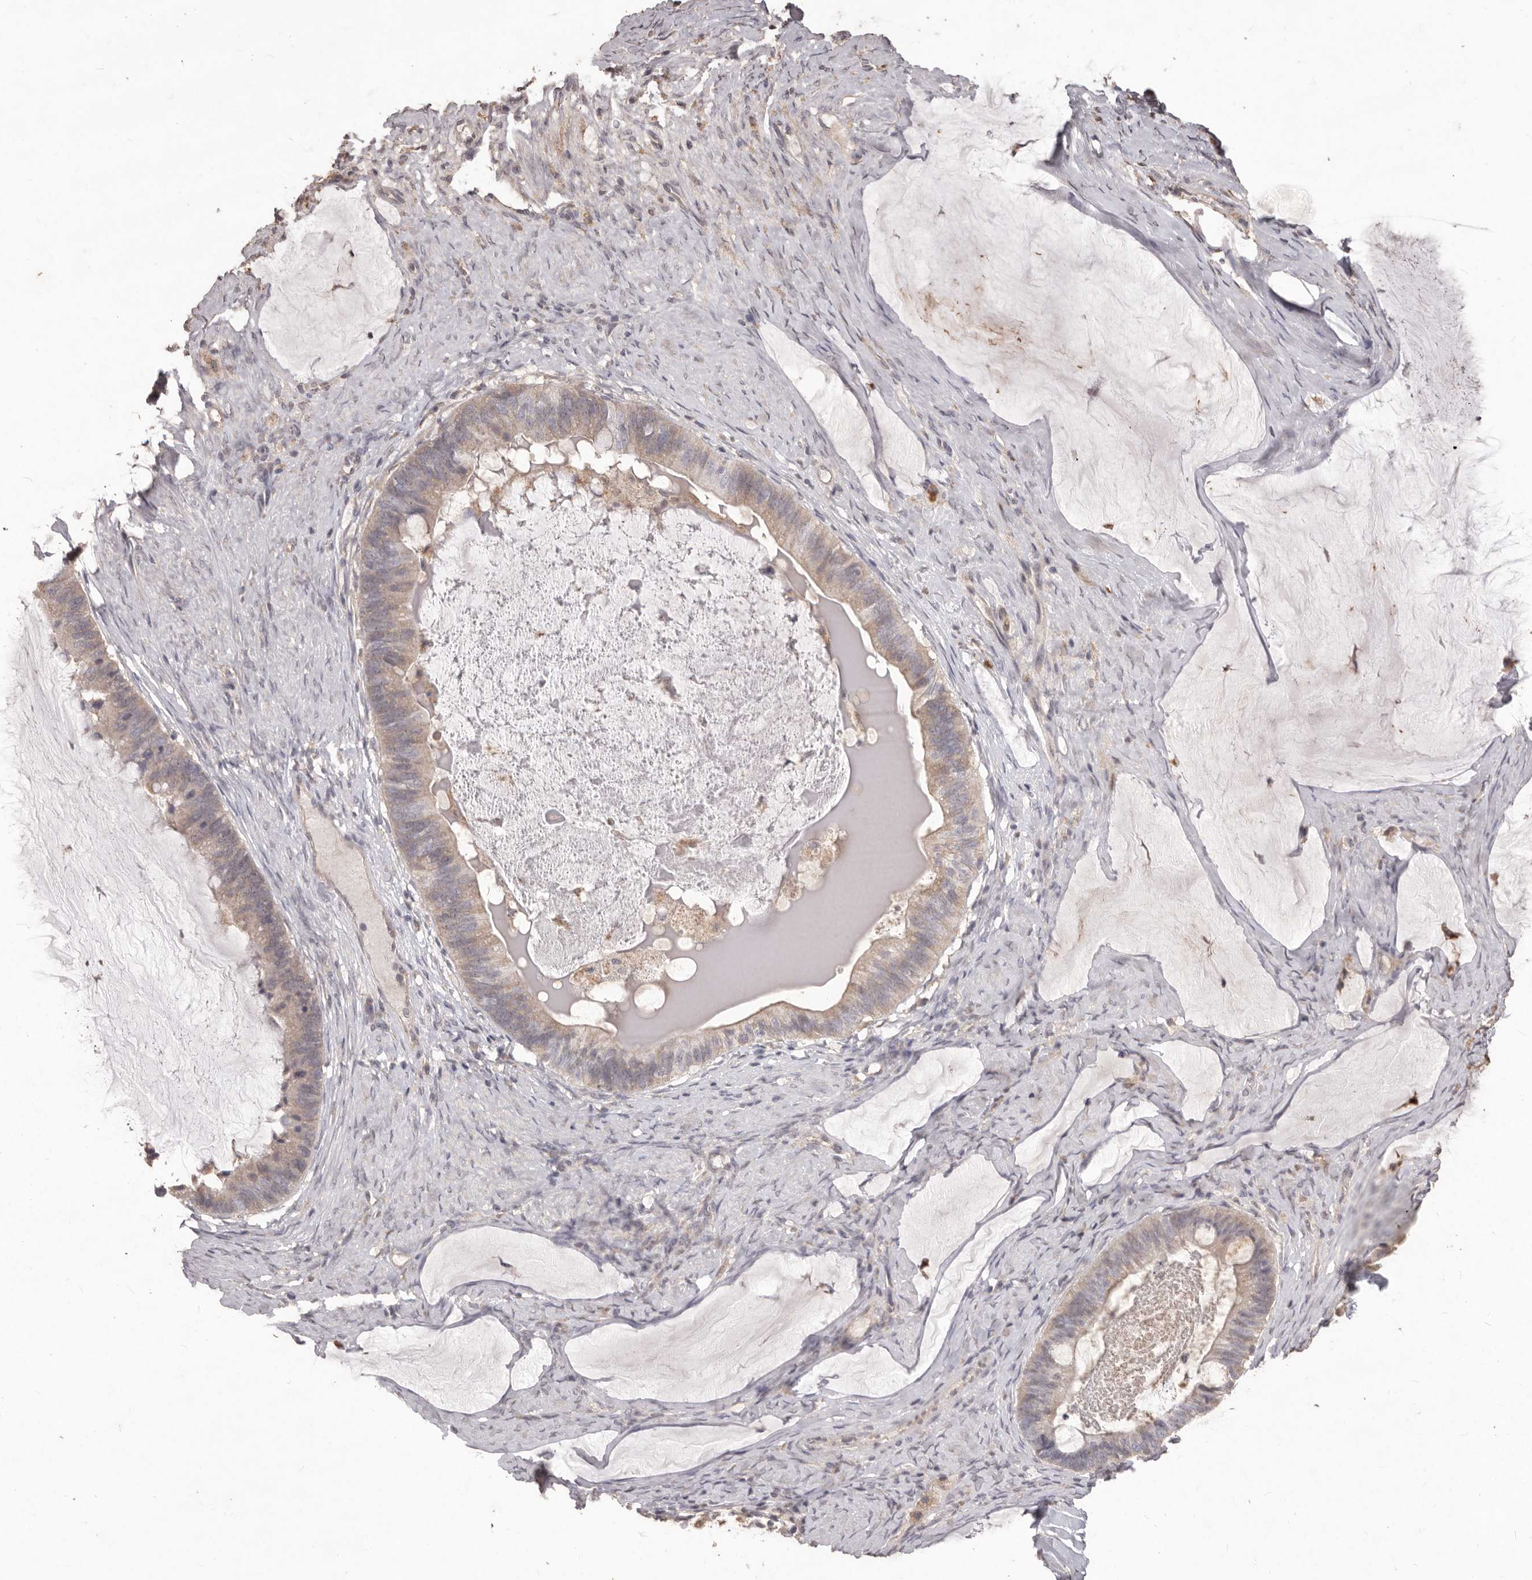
{"staining": {"intensity": "weak", "quantity": "25%-75%", "location": "cytoplasmic/membranous"}, "tissue": "ovarian cancer", "cell_type": "Tumor cells", "image_type": "cancer", "snomed": [{"axis": "morphology", "description": "Cystadenocarcinoma, mucinous, NOS"}, {"axis": "topography", "description": "Ovary"}], "caption": "An image showing weak cytoplasmic/membranous positivity in approximately 25%-75% of tumor cells in ovarian cancer, as visualized by brown immunohistochemical staining.", "gene": "PRSS27", "patient": {"sex": "female", "age": 61}}